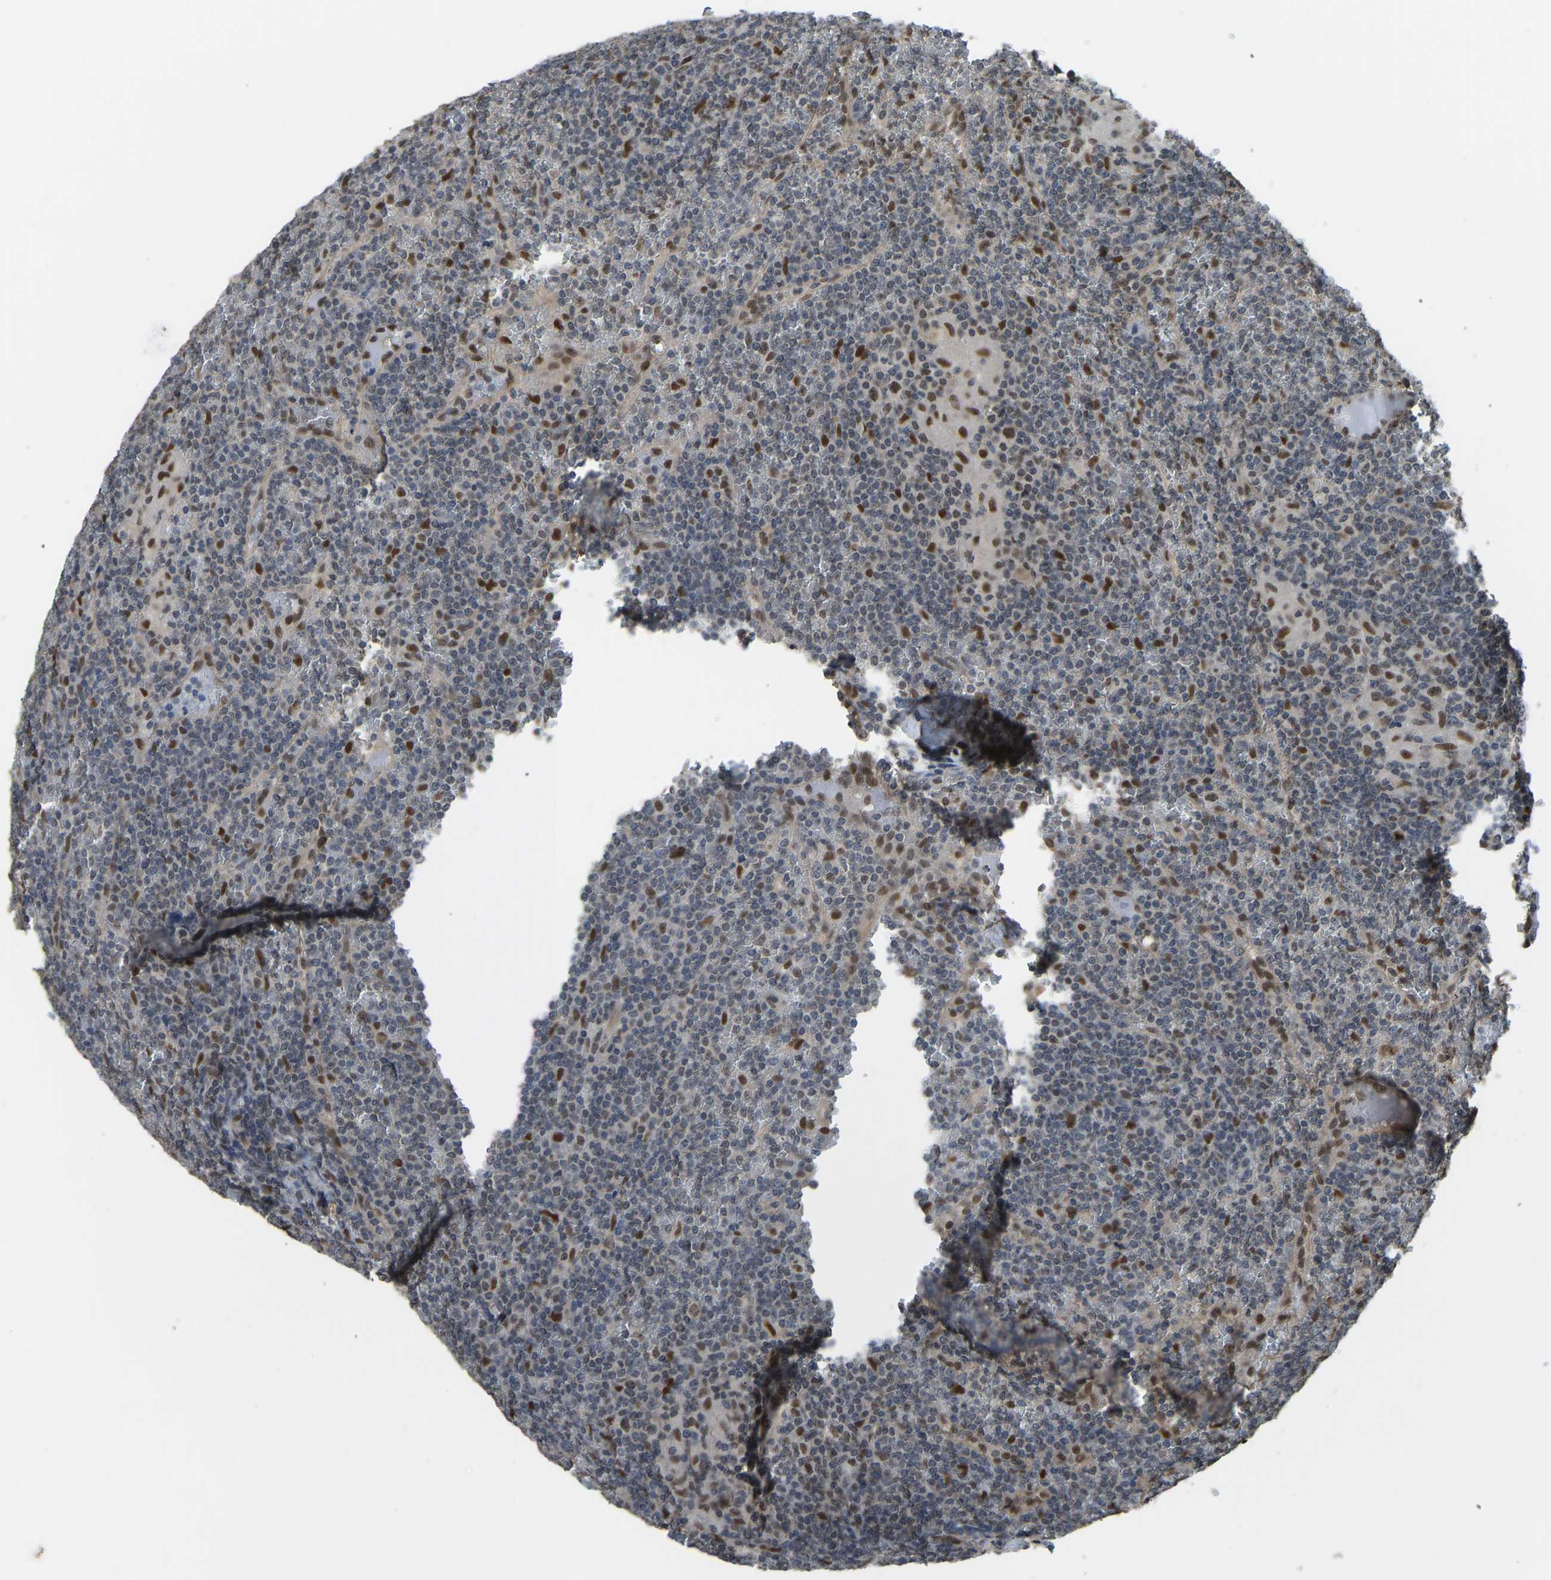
{"staining": {"intensity": "moderate", "quantity": "<25%", "location": "nuclear"}, "tissue": "lymphoma", "cell_type": "Tumor cells", "image_type": "cancer", "snomed": [{"axis": "morphology", "description": "Malignant lymphoma, non-Hodgkin's type, Low grade"}, {"axis": "topography", "description": "Spleen"}], "caption": "This is an image of immunohistochemistry (IHC) staining of malignant lymphoma, non-Hodgkin's type (low-grade), which shows moderate positivity in the nuclear of tumor cells.", "gene": "KPNA6", "patient": {"sex": "female", "age": 19}}